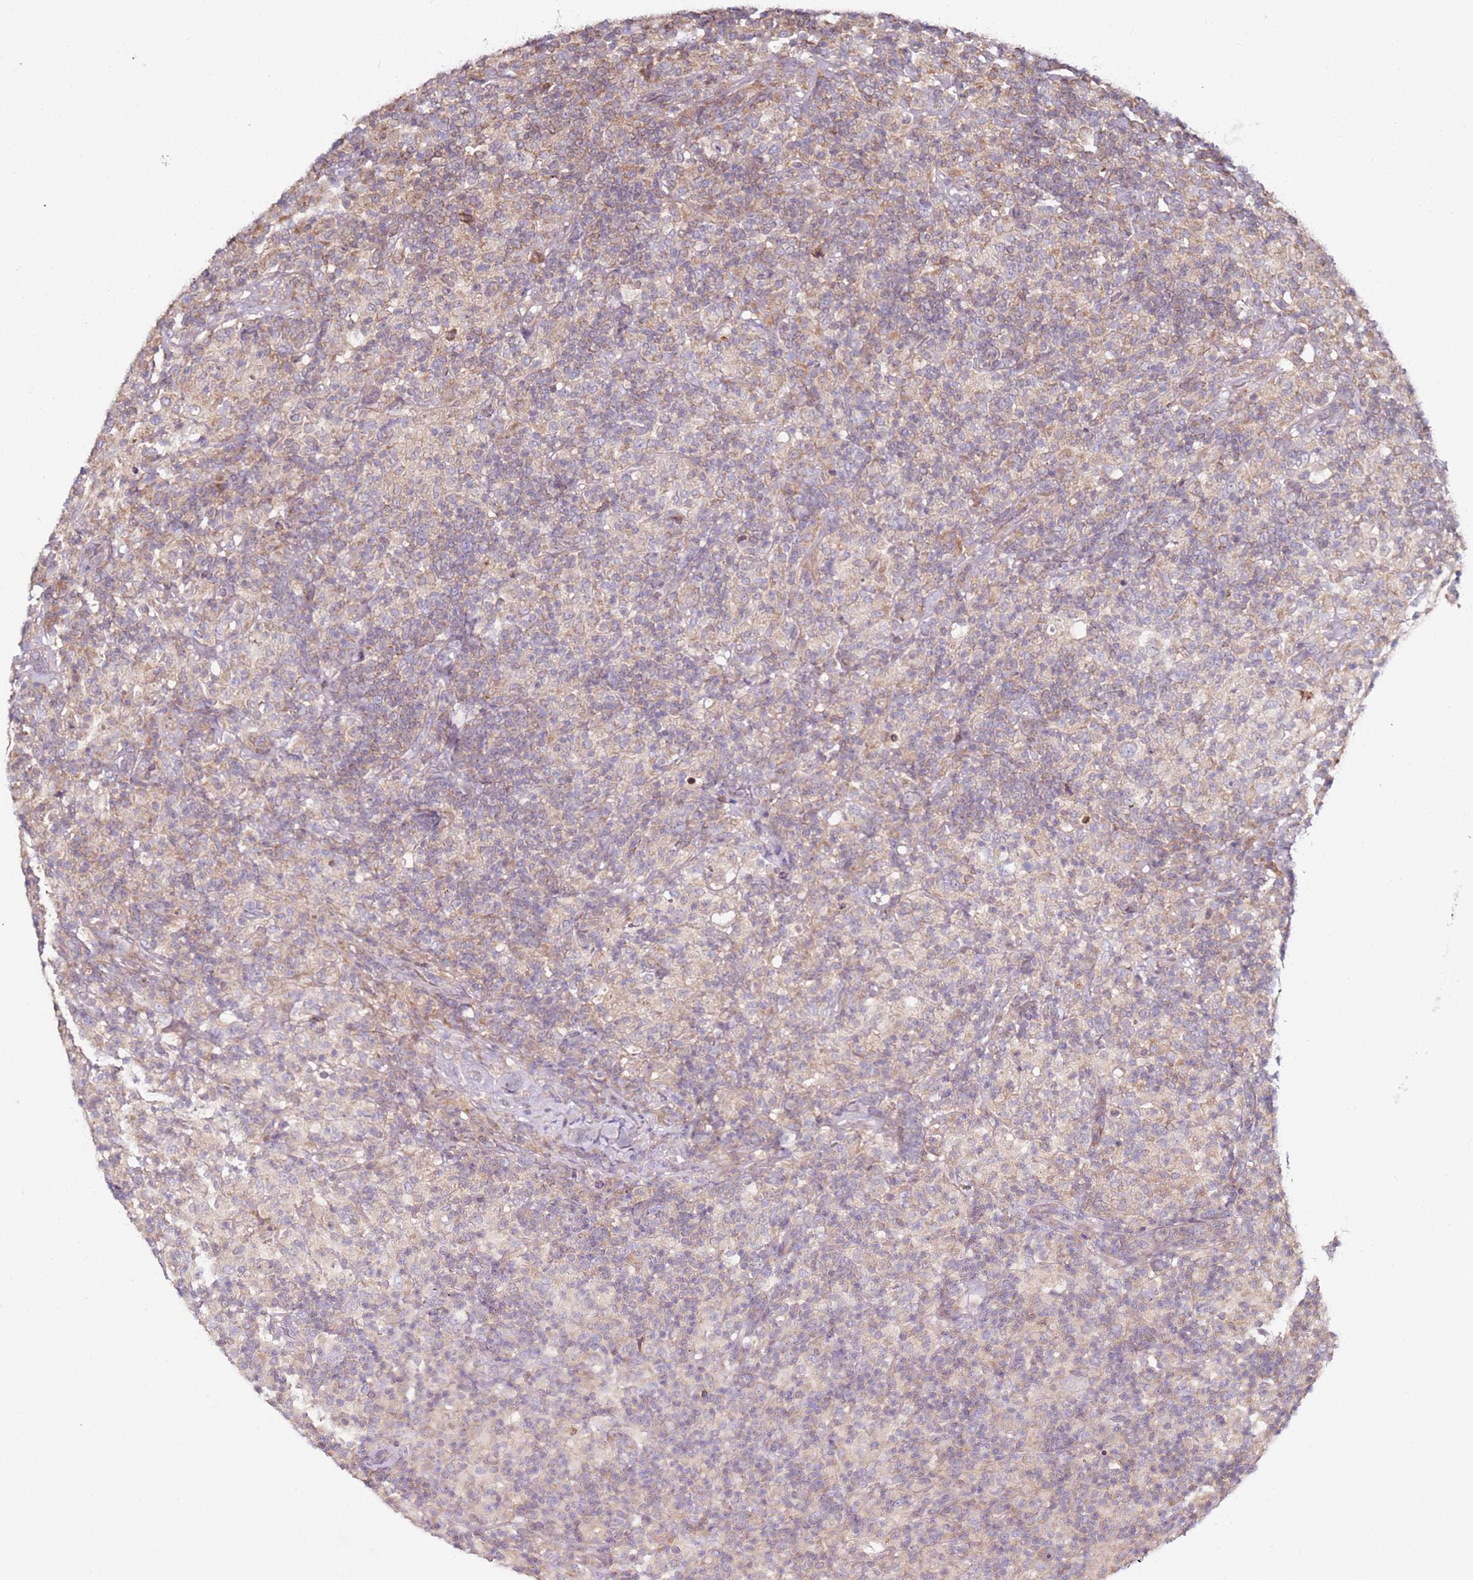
{"staining": {"intensity": "negative", "quantity": "none", "location": "none"}, "tissue": "lymphoma", "cell_type": "Tumor cells", "image_type": "cancer", "snomed": [{"axis": "morphology", "description": "Hodgkin's disease, NOS"}, {"axis": "topography", "description": "Lymph node"}], "caption": "Tumor cells show no significant staining in lymphoma.", "gene": "CNOT9", "patient": {"sex": "male", "age": 70}}